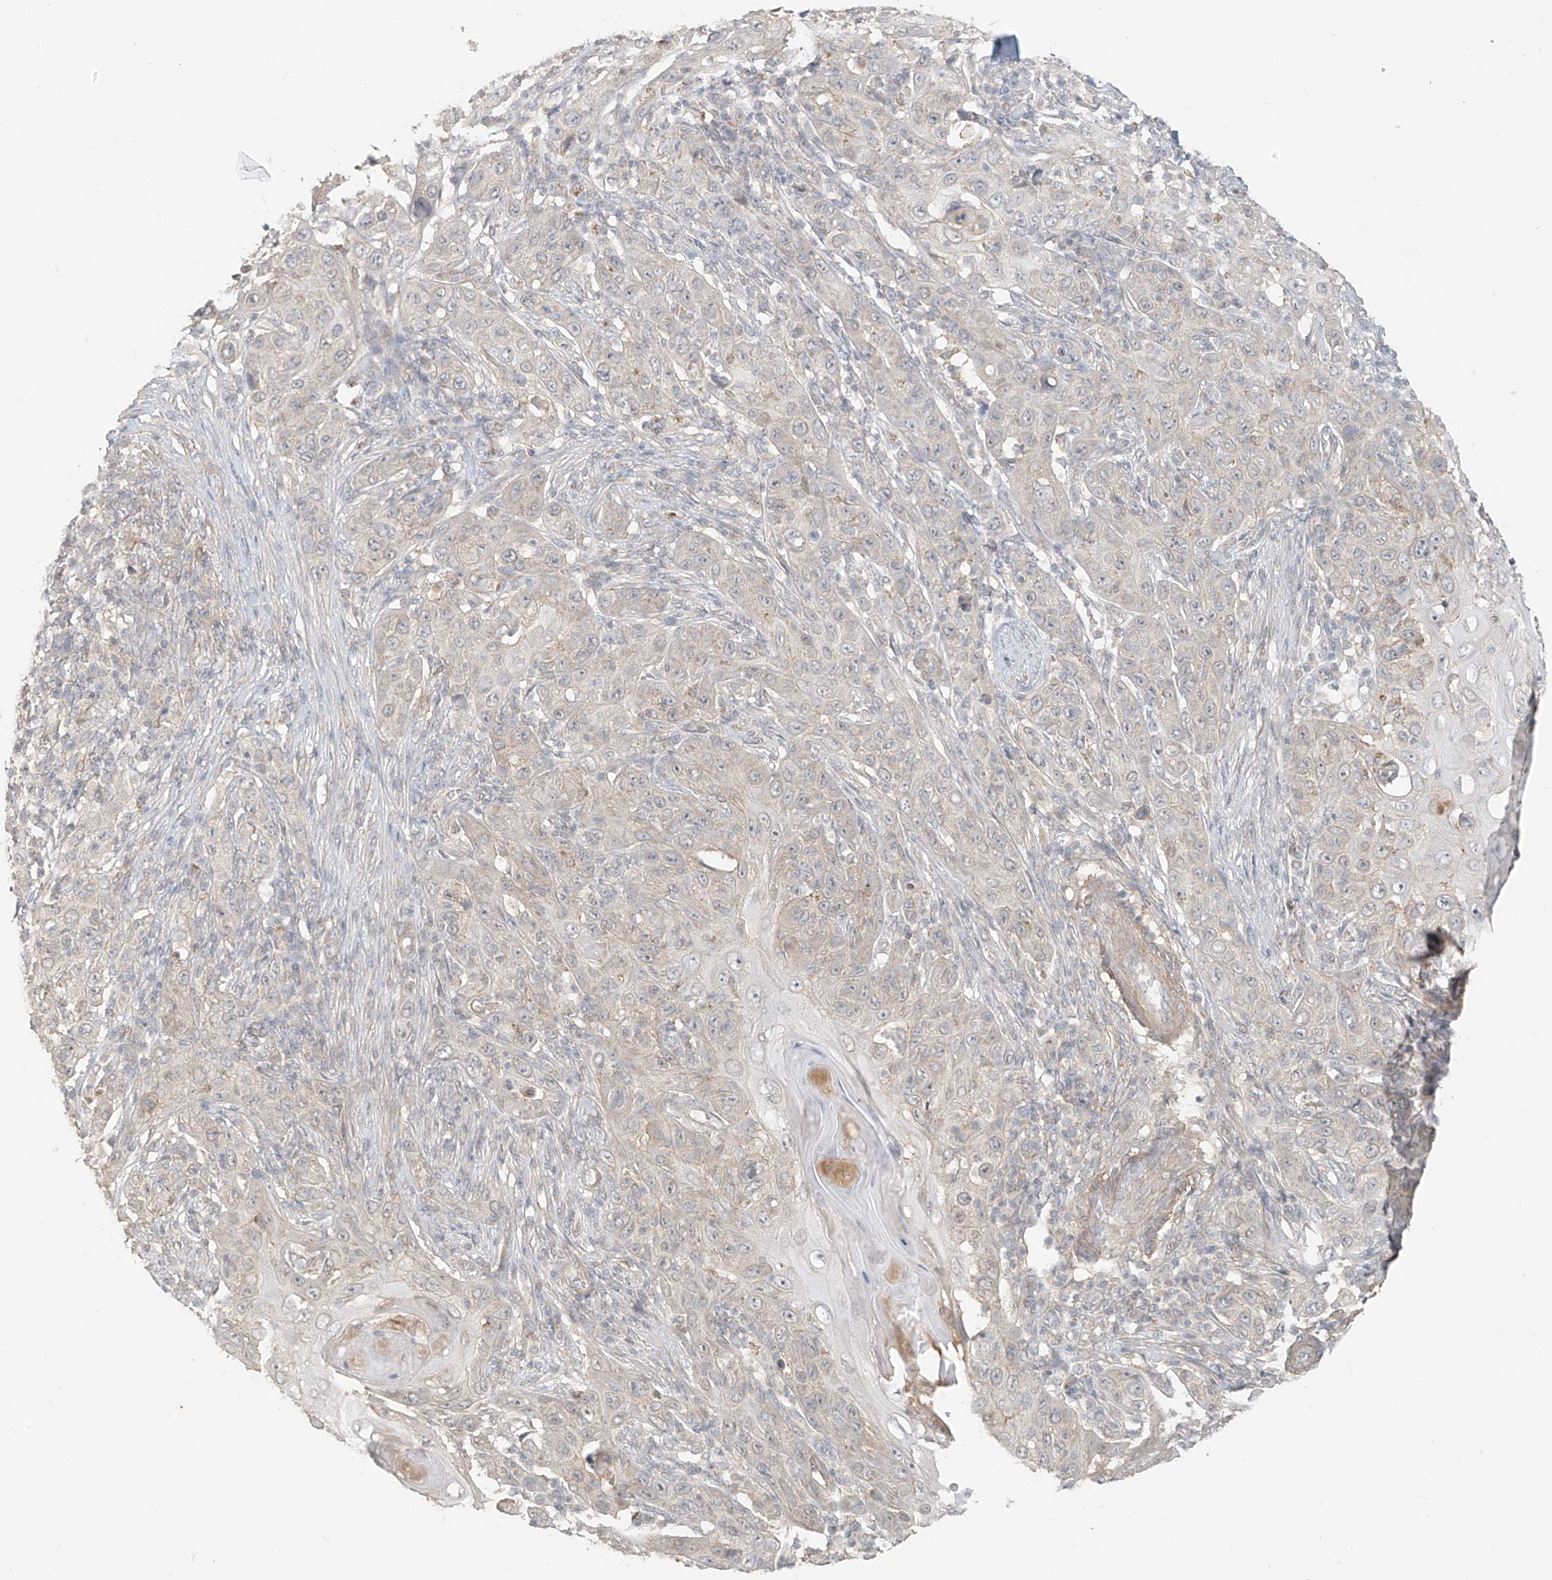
{"staining": {"intensity": "negative", "quantity": "none", "location": "none"}, "tissue": "skin cancer", "cell_type": "Tumor cells", "image_type": "cancer", "snomed": [{"axis": "morphology", "description": "Squamous cell carcinoma, NOS"}, {"axis": "topography", "description": "Skin"}], "caption": "Squamous cell carcinoma (skin) was stained to show a protein in brown. There is no significant positivity in tumor cells.", "gene": "ABCD1", "patient": {"sex": "female", "age": 88}}